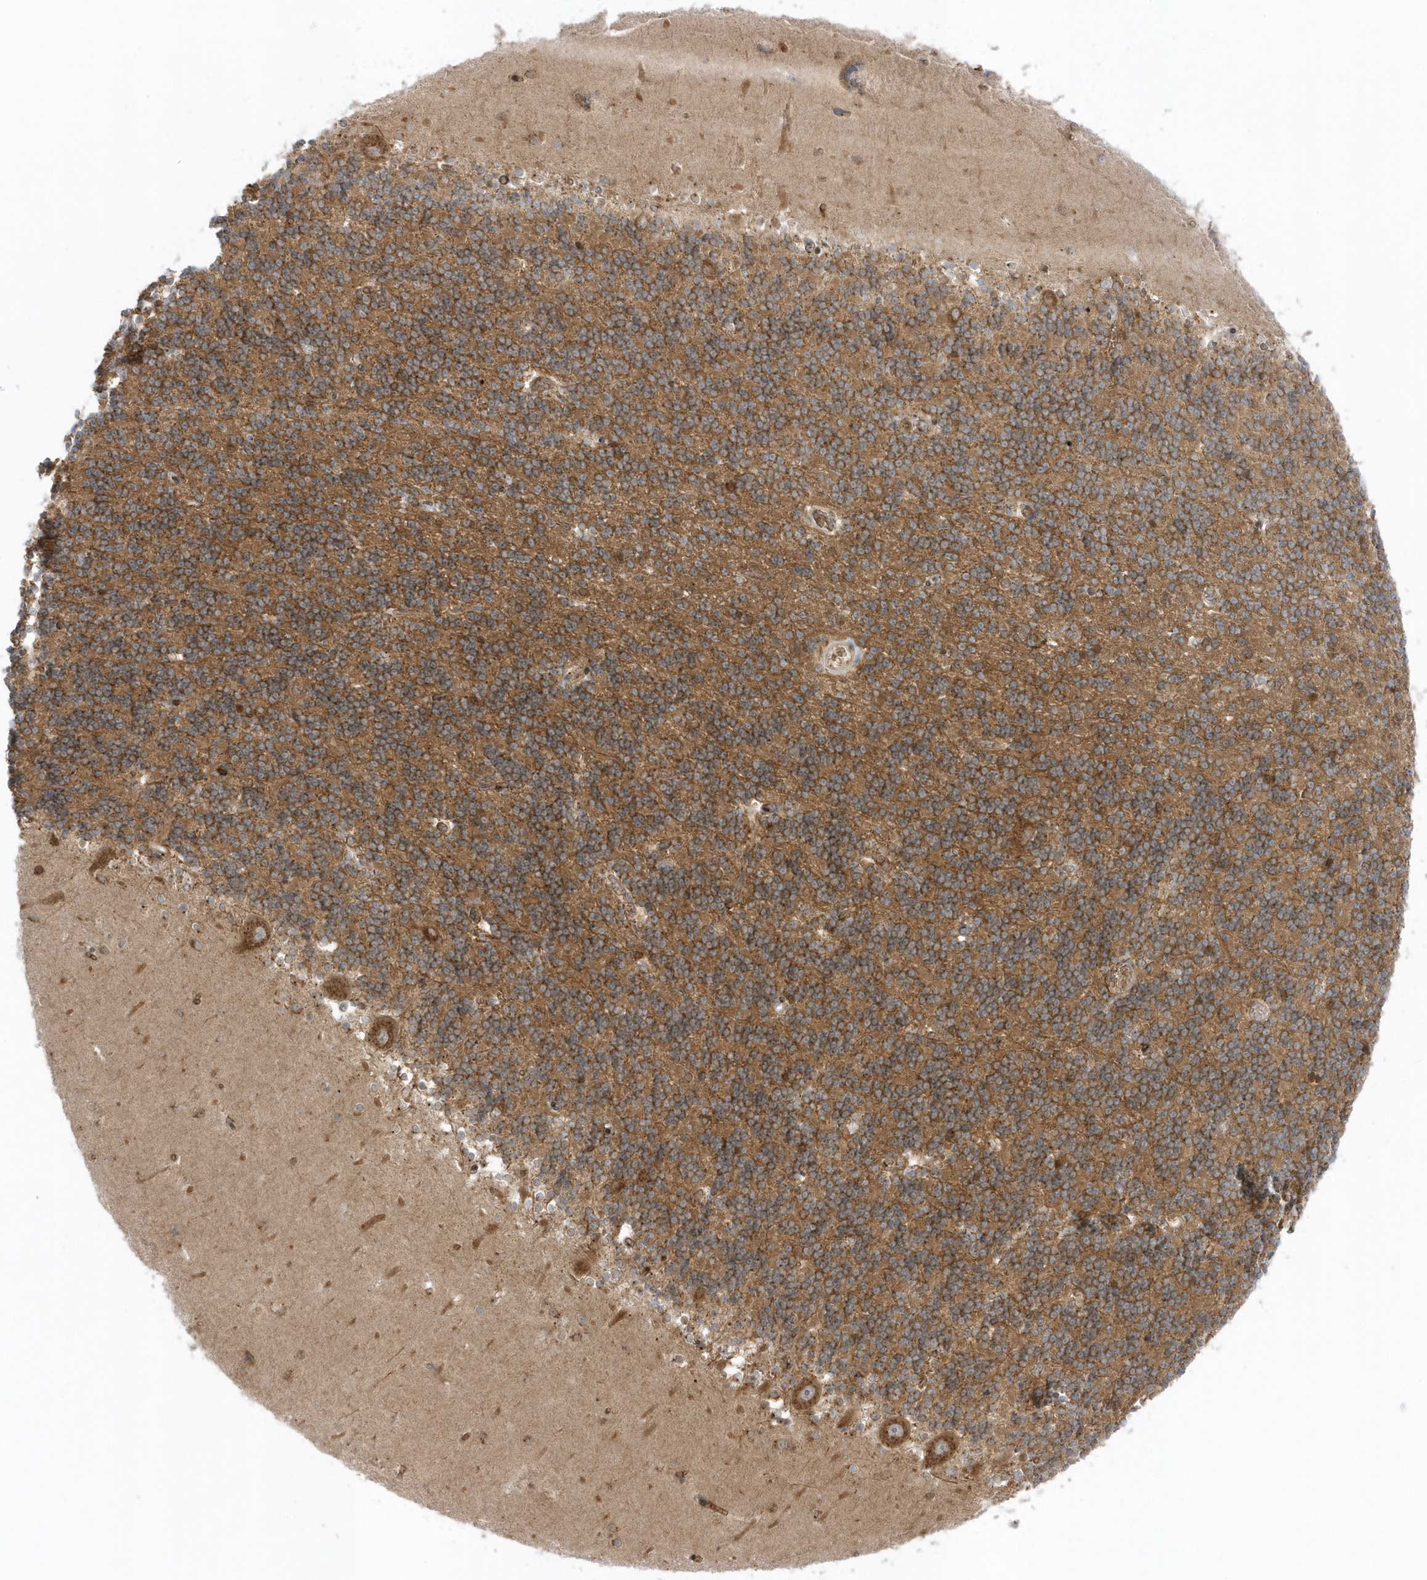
{"staining": {"intensity": "moderate", "quantity": ">75%", "location": "cytoplasmic/membranous"}, "tissue": "cerebellum", "cell_type": "Cells in granular layer", "image_type": "normal", "snomed": [{"axis": "morphology", "description": "Normal tissue, NOS"}, {"axis": "topography", "description": "Cerebellum"}], "caption": "DAB immunohistochemical staining of unremarkable cerebellum displays moderate cytoplasmic/membranous protein positivity in about >75% of cells in granular layer.", "gene": "RPP40", "patient": {"sex": "male", "age": 37}}